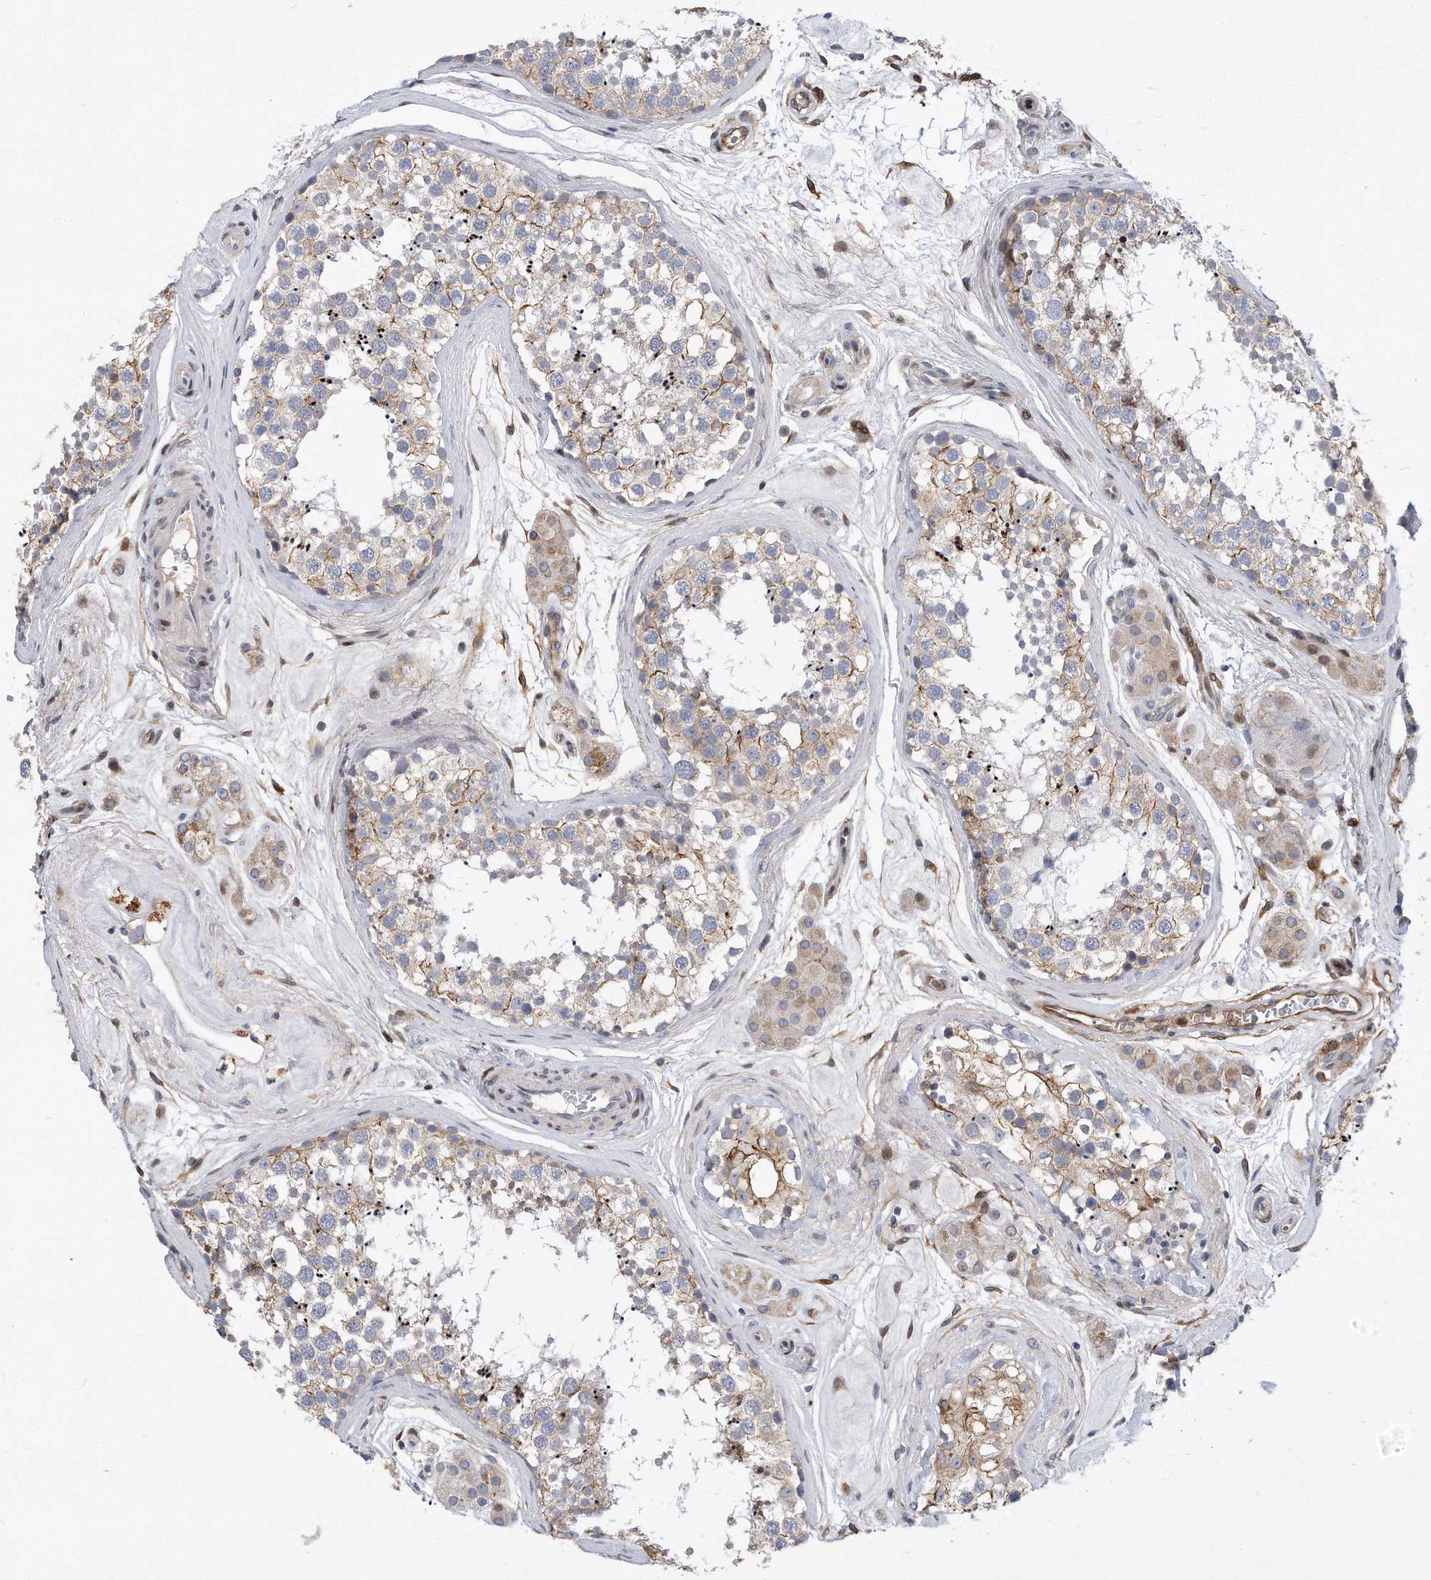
{"staining": {"intensity": "moderate", "quantity": "<25%", "location": "cytoplasmic/membranous"}, "tissue": "testis", "cell_type": "Cells in seminiferous ducts", "image_type": "normal", "snomed": [{"axis": "morphology", "description": "Normal tissue, NOS"}, {"axis": "topography", "description": "Testis"}], "caption": "DAB immunohistochemical staining of benign testis displays moderate cytoplasmic/membranous protein positivity in about <25% of cells in seminiferous ducts.", "gene": "CDH12", "patient": {"sex": "male", "age": 56}}